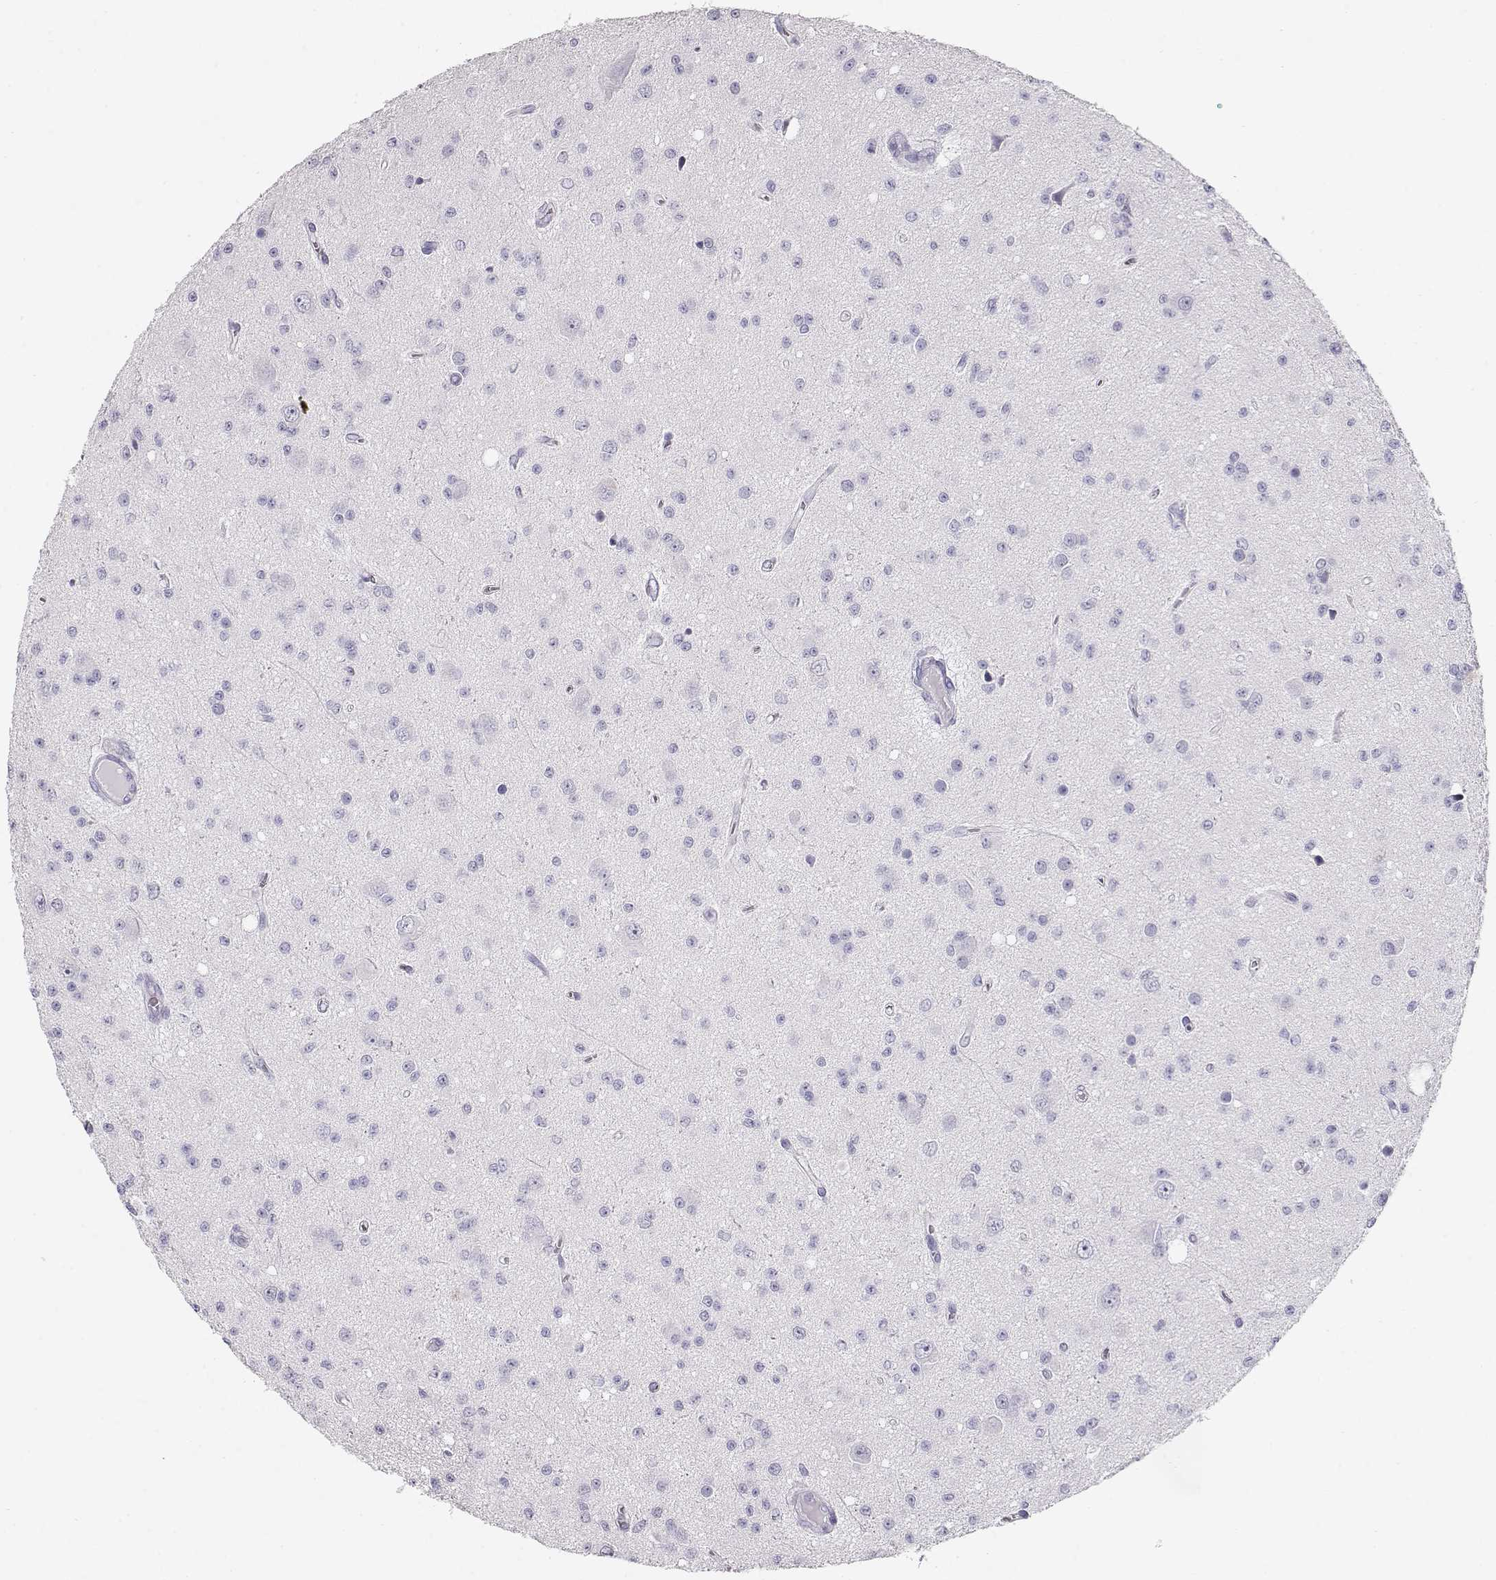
{"staining": {"intensity": "negative", "quantity": "none", "location": "none"}, "tissue": "glioma", "cell_type": "Tumor cells", "image_type": "cancer", "snomed": [{"axis": "morphology", "description": "Glioma, malignant, Low grade"}, {"axis": "topography", "description": "Brain"}], "caption": "This micrograph is of low-grade glioma (malignant) stained with immunohistochemistry (IHC) to label a protein in brown with the nuclei are counter-stained blue. There is no positivity in tumor cells.", "gene": "MAGEC1", "patient": {"sex": "female", "age": 45}}